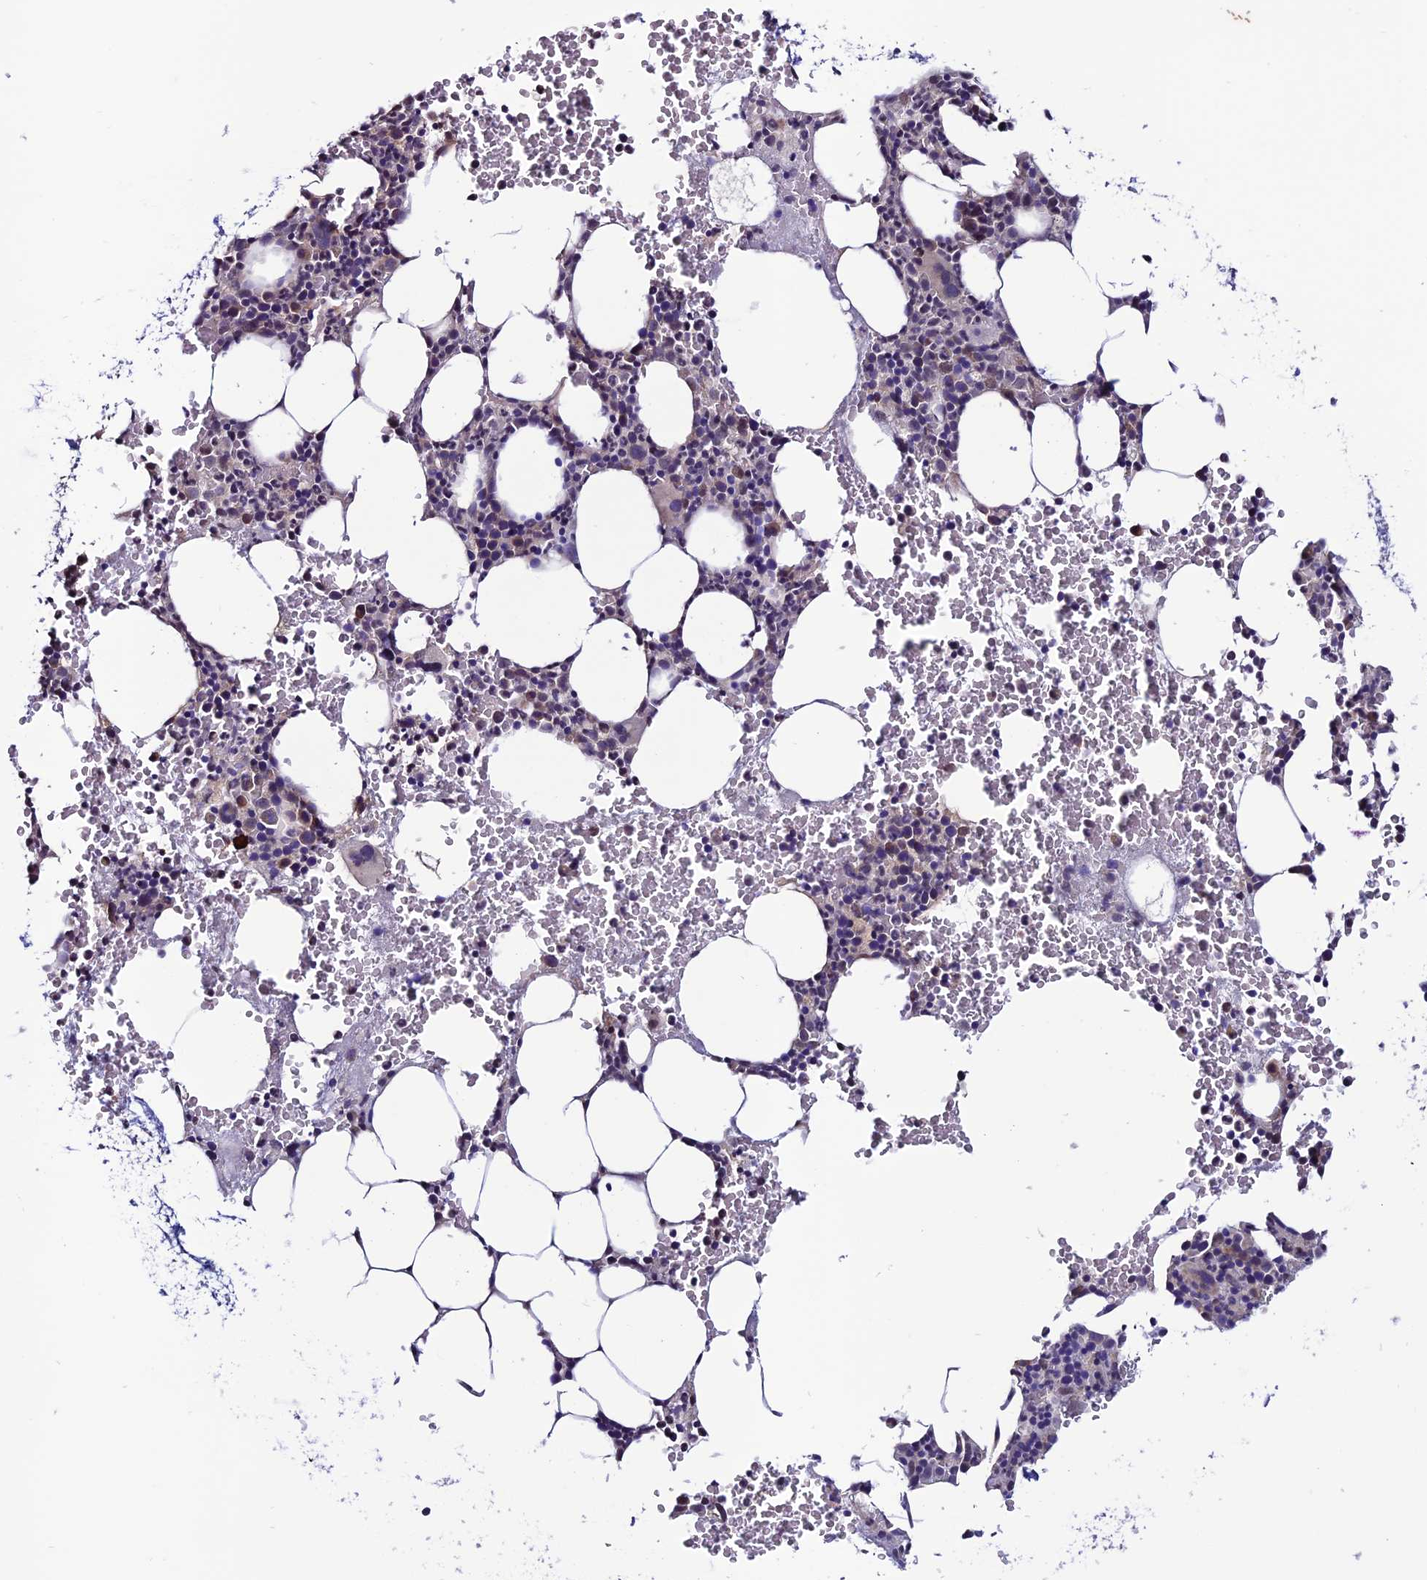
{"staining": {"intensity": "strong", "quantity": "<25%", "location": "cytoplasmic/membranous"}, "tissue": "bone marrow", "cell_type": "Hematopoietic cells", "image_type": "normal", "snomed": [{"axis": "morphology", "description": "Normal tissue, NOS"}, {"axis": "morphology", "description": "Inflammation, NOS"}, {"axis": "topography", "description": "Bone marrow"}], "caption": "An image showing strong cytoplasmic/membranous positivity in about <25% of hematopoietic cells in unremarkable bone marrow, as visualized by brown immunohistochemical staining.", "gene": "FZD8", "patient": {"sex": "female", "age": 78}}